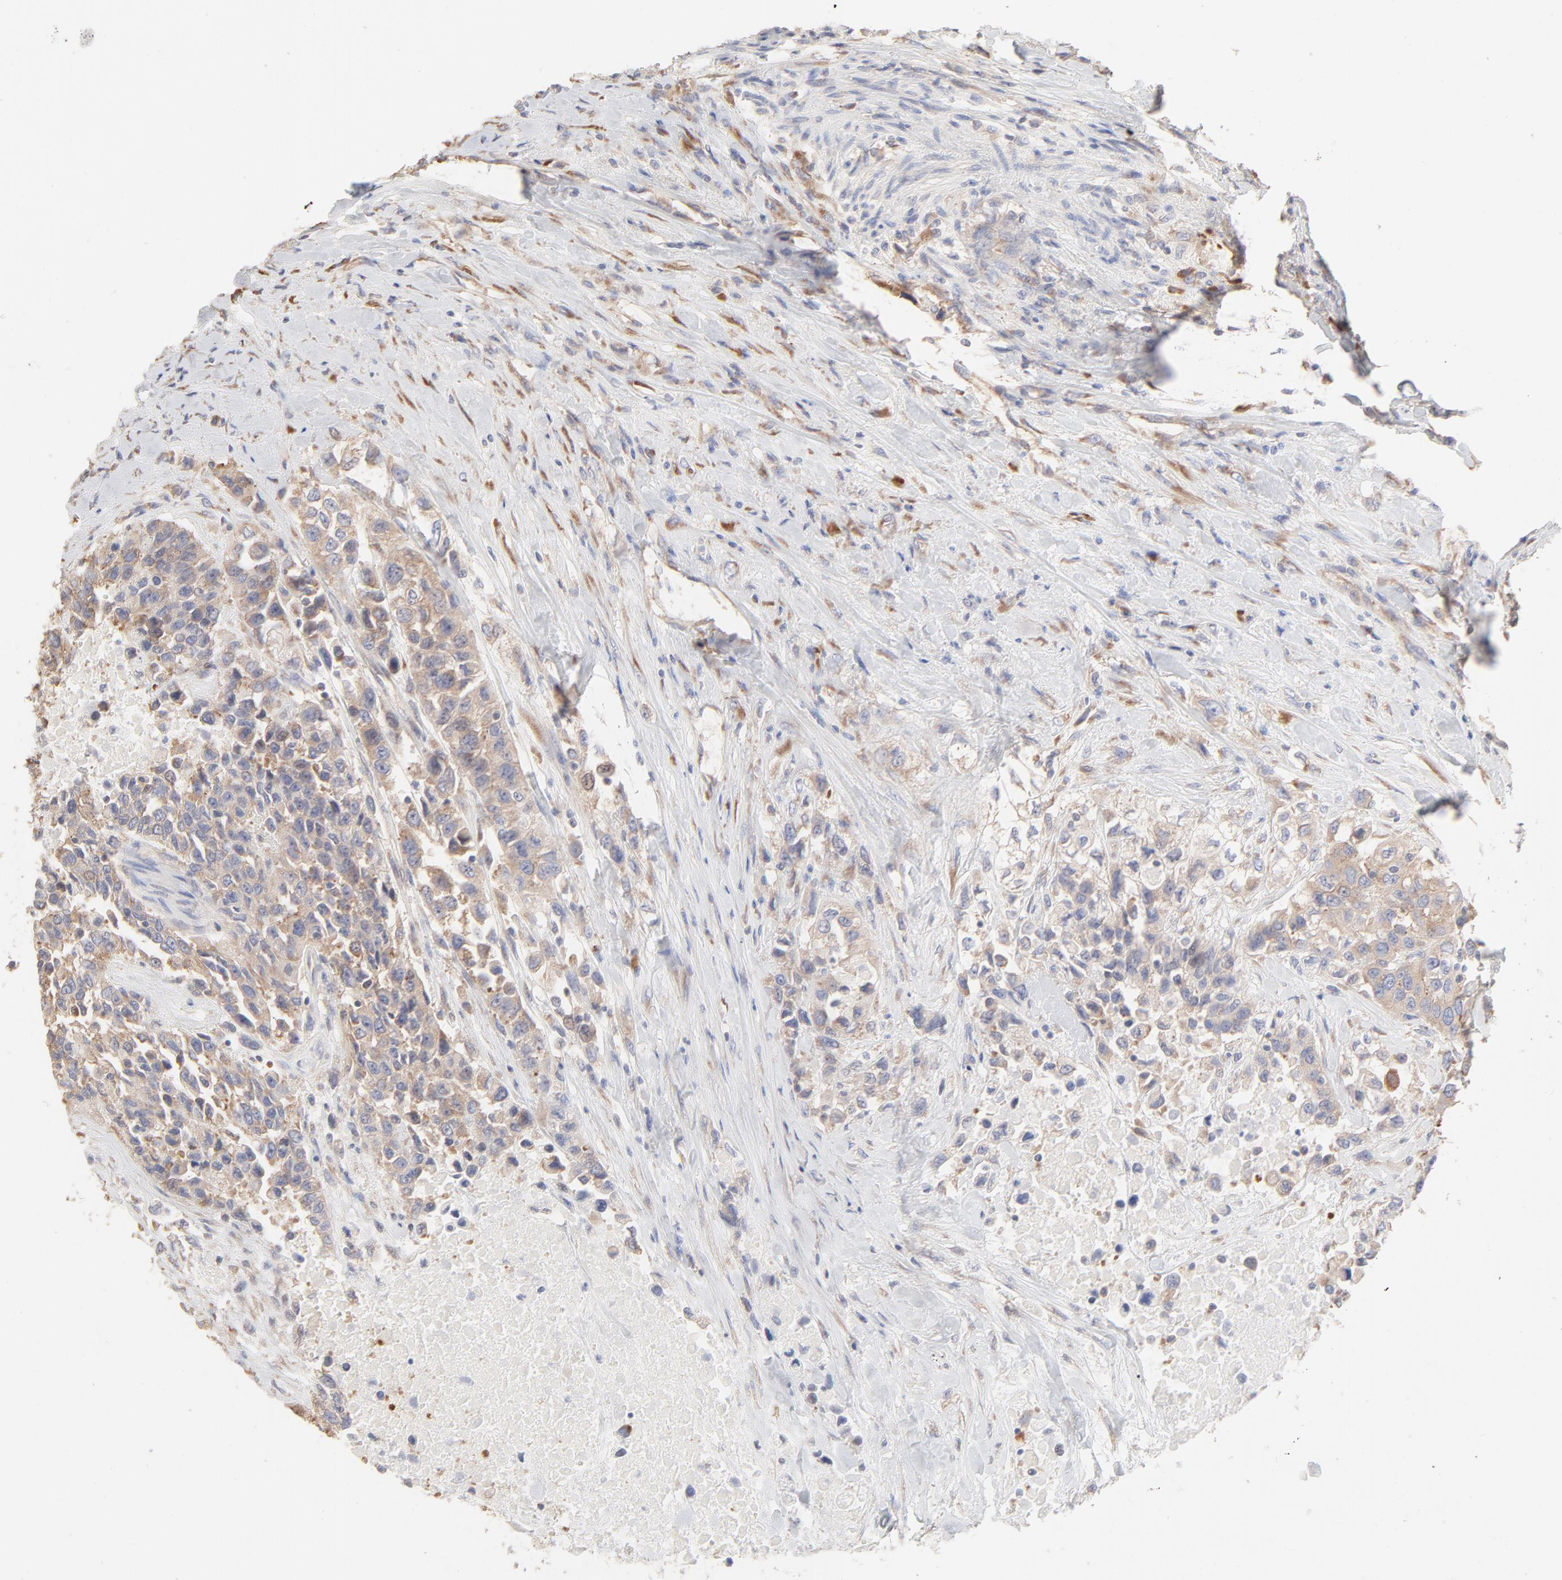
{"staining": {"intensity": "moderate", "quantity": ">75%", "location": "cytoplasmic/membranous"}, "tissue": "urothelial cancer", "cell_type": "Tumor cells", "image_type": "cancer", "snomed": [{"axis": "morphology", "description": "Urothelial carcinoma, High grade"}, {"axis": "topography", "description": "Urinary bladder"}], "caption": "Urothelial cancer stained with immunohistochemistry displays moderate cytoplasmic/membranous expression in approximately >75% of tumor cells.", "gene": "RPS21", "patient": {"sex": "female", "age": 80}}